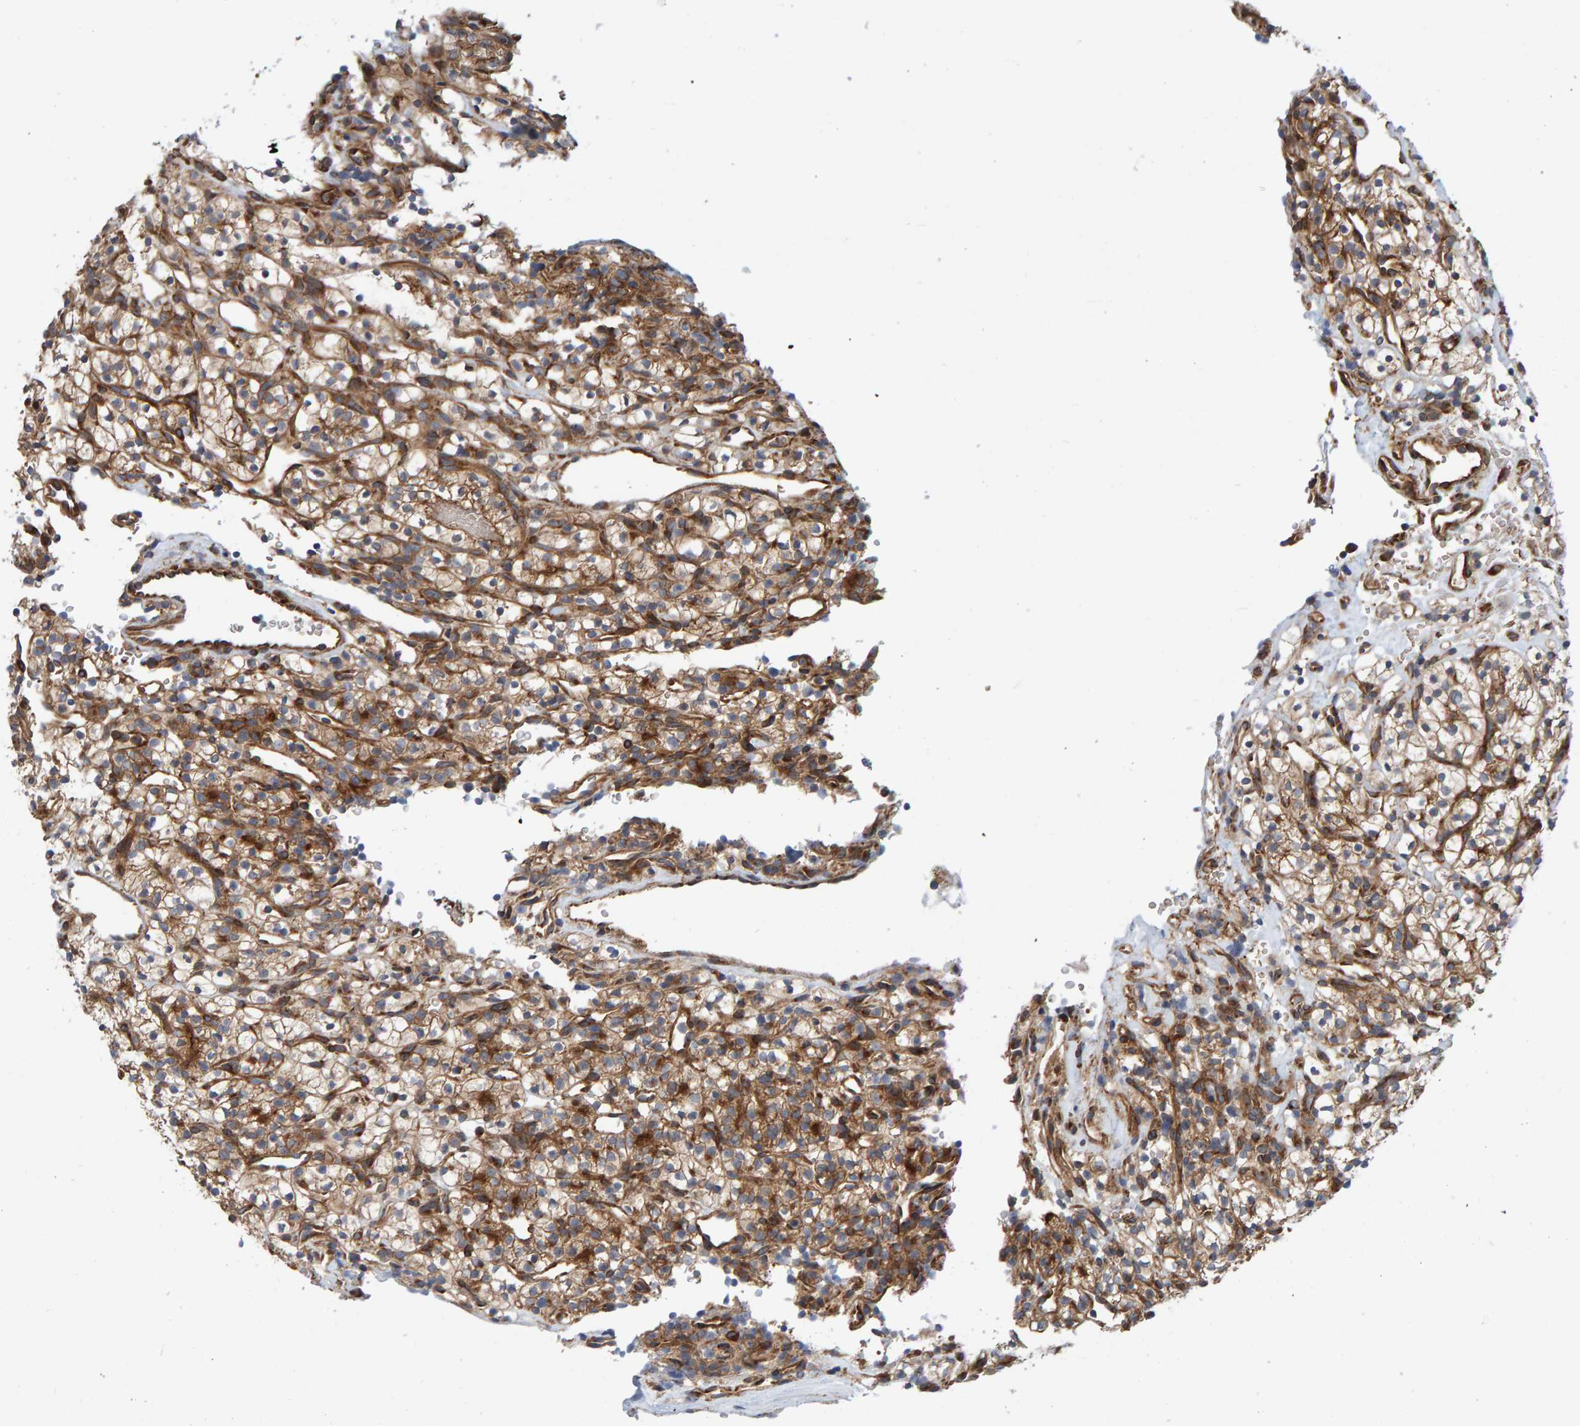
{"staining": {"intensity": "moderate", "quantity": ">75%", "location": "cytoplasmic/membranous"}, "tissue": "renal cancer", "cell_type": "Tumor cells", "image_type": "cancer", "snomed": [{"axis": "morphology", "description": "Adenocarcinoma, NOS"}, {"axis": "topography", "description": "Kidney"}], "caption": "A histopathology image showing moderate cytoplasmic/membranous expression in about >75% of tumor cells in renal cancer, as visualized by brown immunohistochemical staining.", "gene": "KIAA0753", "patient": {"sex": "female", "age": 57}}